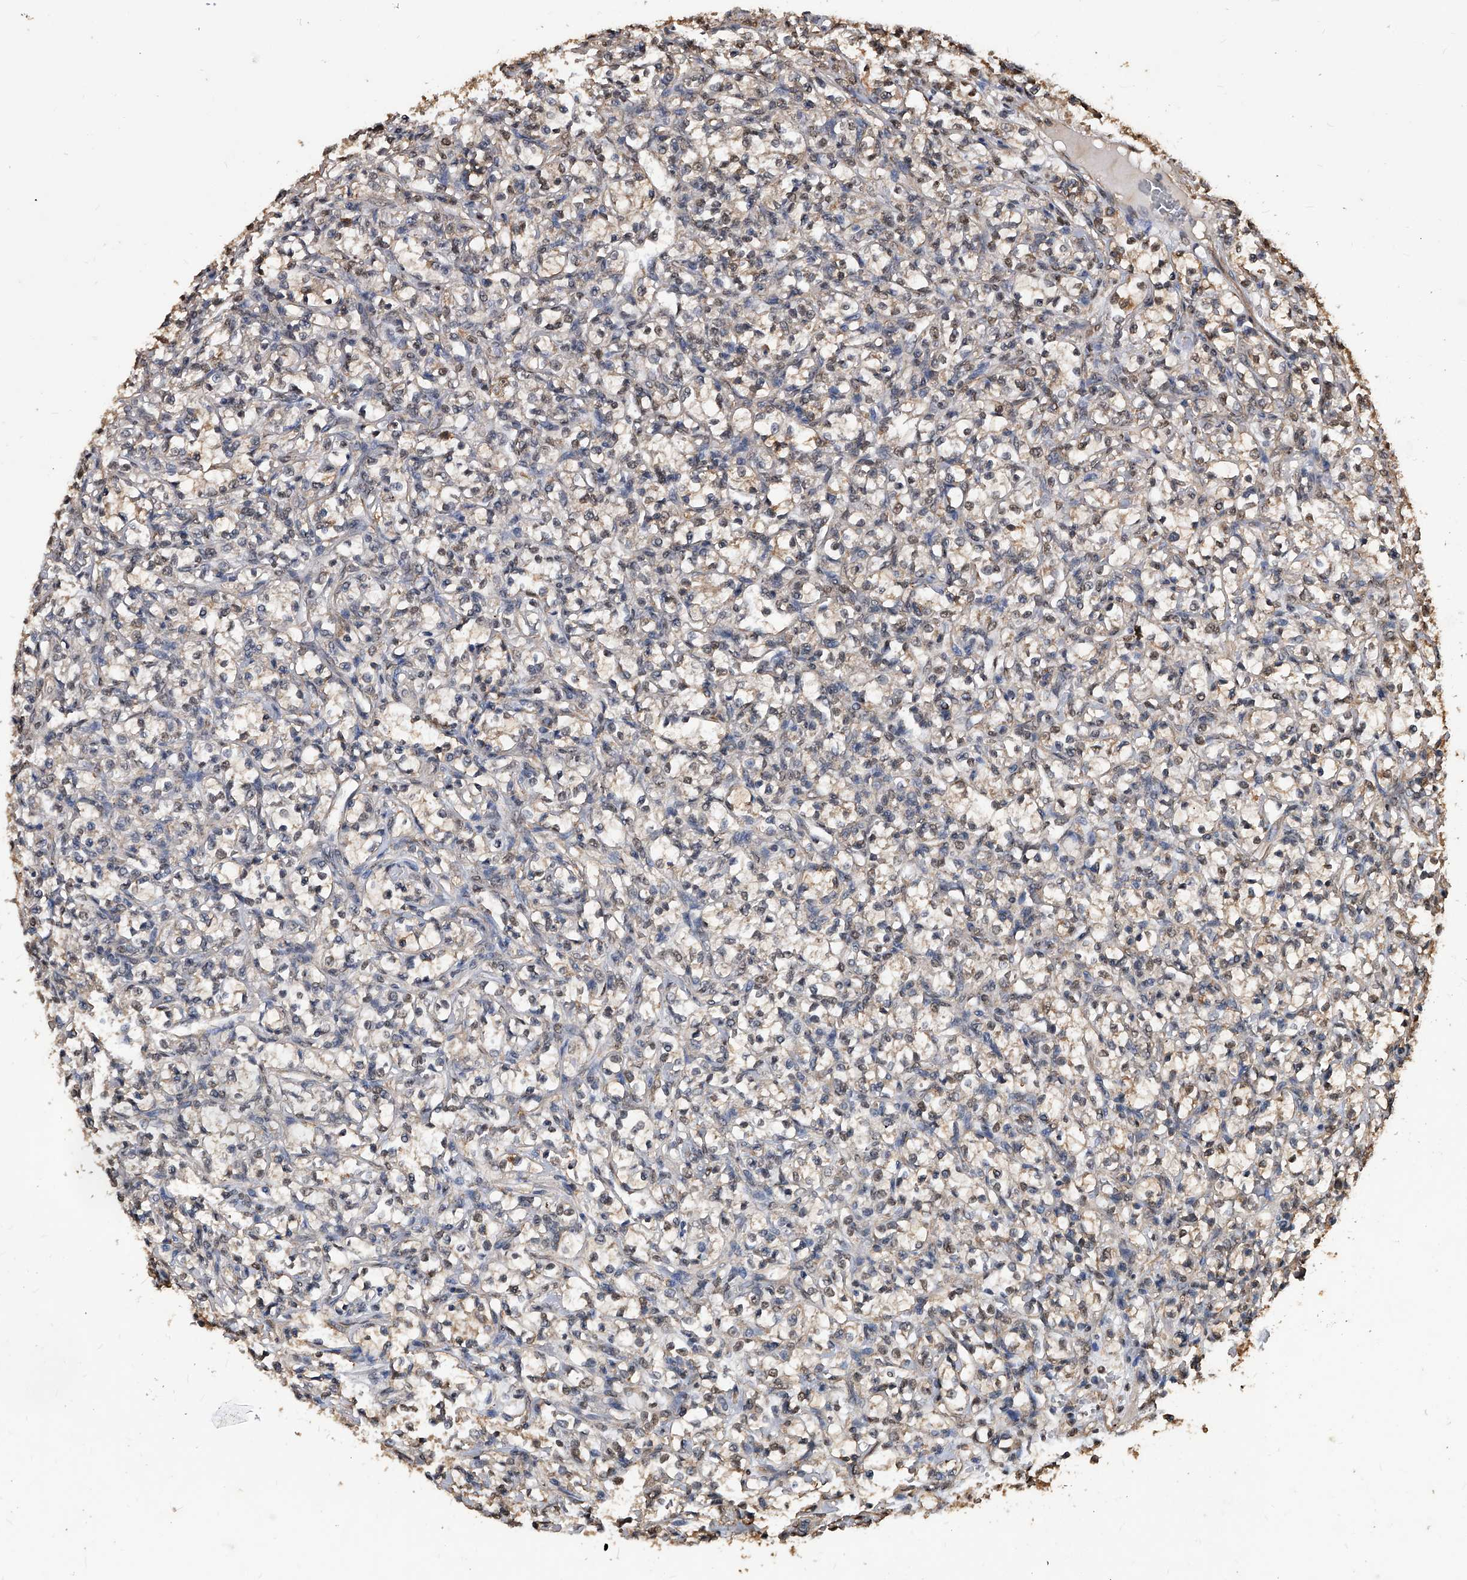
{"staining": {"intensity": "weak", "quantity": "<25%", "location": "cytoplasmic/membranous"}, "tissue": "renal cancer", "cell_type": "Tumor cells", "image_type": "cancer", "snomed": [{"axis": "morphology", "description": "Adenocarcinoma, NOS"}, {"axis": "topography", "description": "Kidney"}], "caption": "This is an immunohistochemistry image of renal adenocarcinoma. There is no expression in tumor cells.", "gene": "FBXL4", "patient": {"sex": "female", "age": 69}}